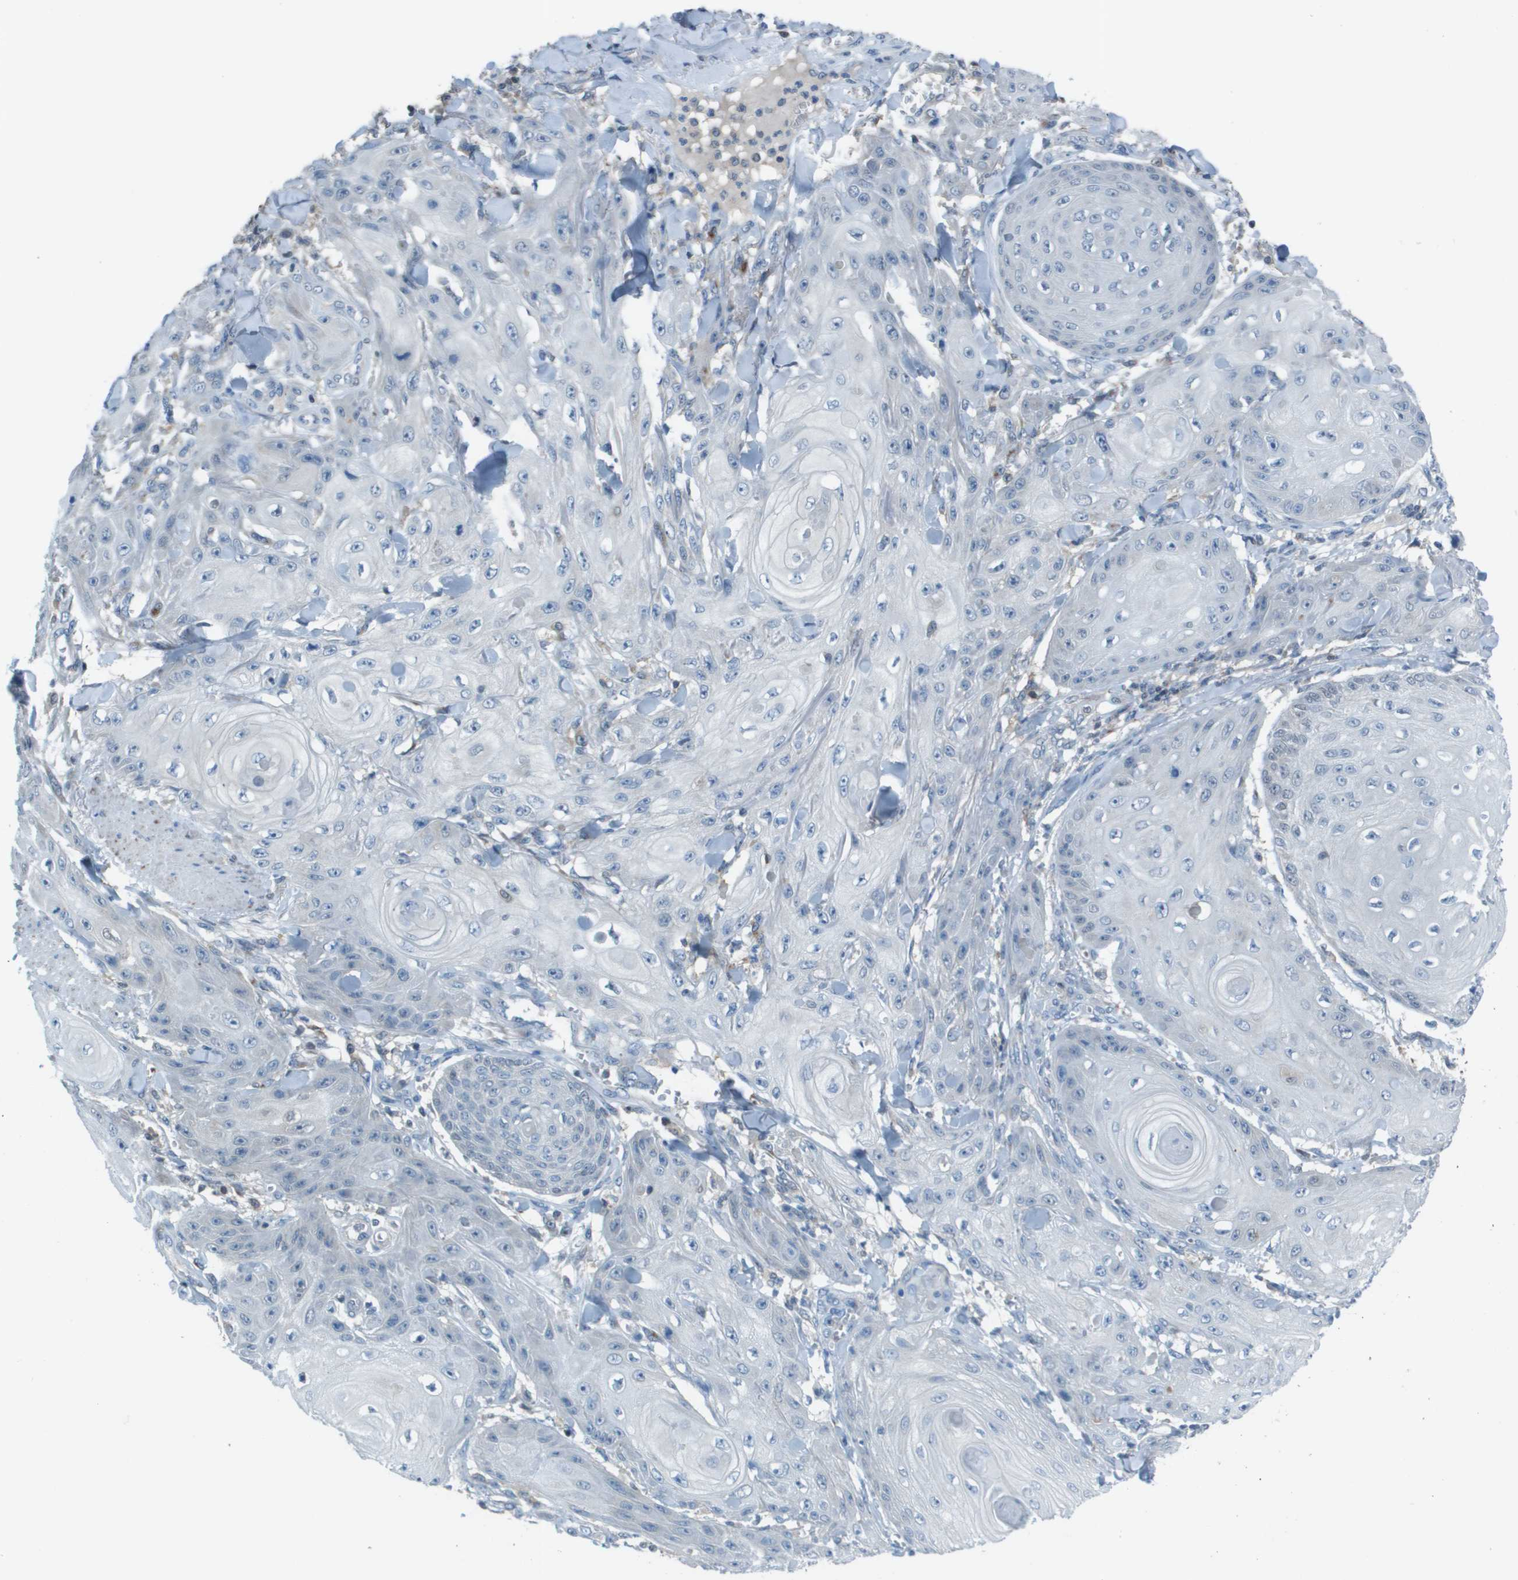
{"staining": {"intensity": "negative", "quantity": "none", "location": "none"}, "tissue": "skin cancer", "cell_type": "Tumor cells", "image_type": "cancer", "snomed": [{"axis": "morphology", "description": "Squamous cell carcinoma, NOS"}, {"axis": "topography", "description": "Skin"}], "caption": "Micrograph shows no protein staining in tumor cells of skin cancer (squamous cell carcinoma) tissue.", "gene": "CAMK4", "patient": {"sex": "male", "age": 74}}